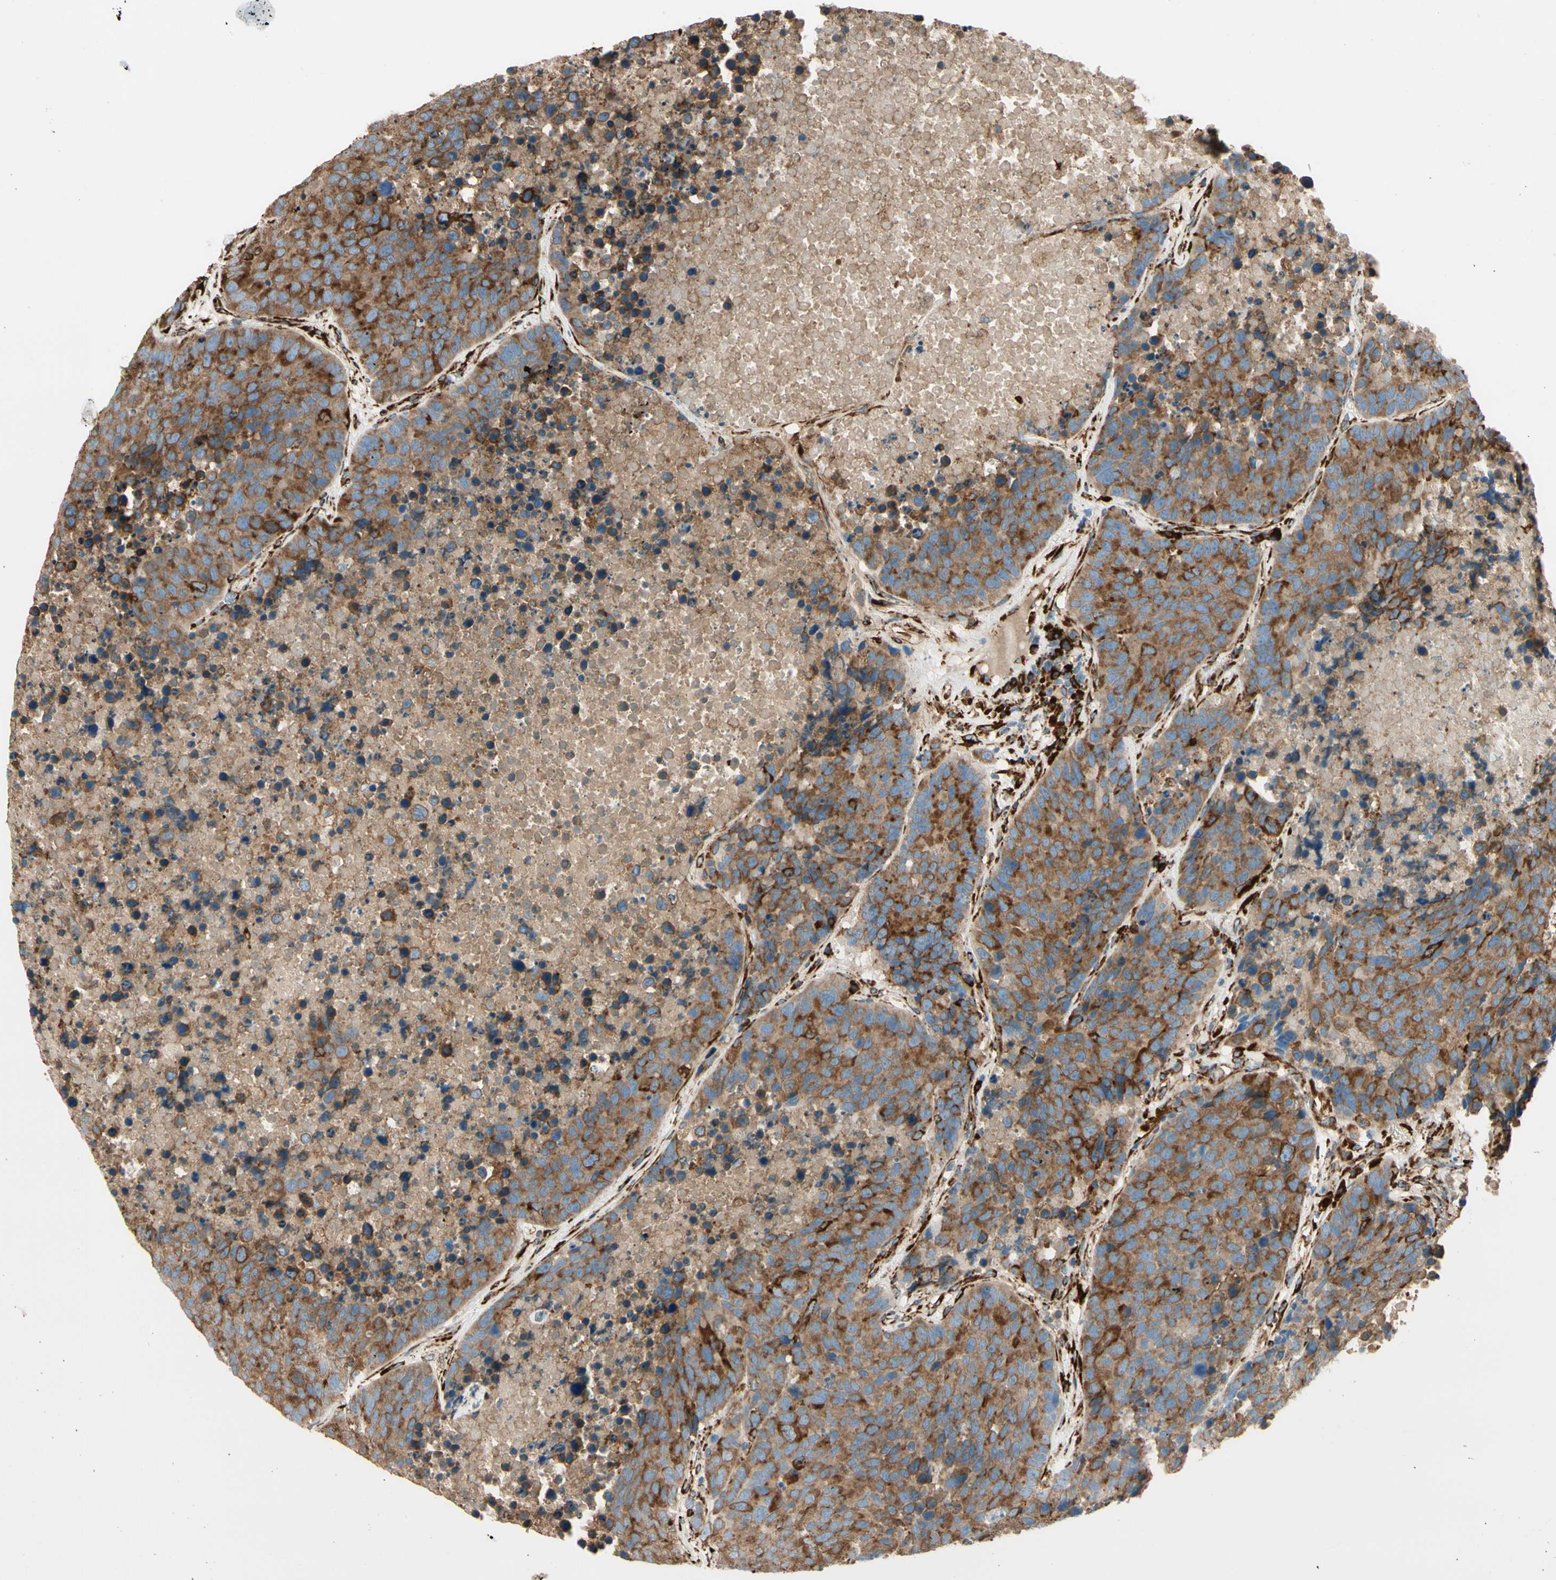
{"staining": {"intensity": "strong", "quantity": ">75%", "location": "cytoplasmic/membranous"}, "tissue": "carcinoid", "cell_type": "Tumor cells", "image_type": "cancer", "snomed": [{"axis": "morphology", "description": "Carcinoid, malignant, NOS"}, {"axis": "topography", "description": "Lung"}], "caption": "Immunohistochemical staining of human carcinoid shows high levels of strong cytoplasmic/membranous protein expression in approximately >75% of tumor cells. (Brightfield microscopy of DAB IHC at high magnification).", "gene": "RRBP1", "patient": {"sex": "male", "age": 60}}